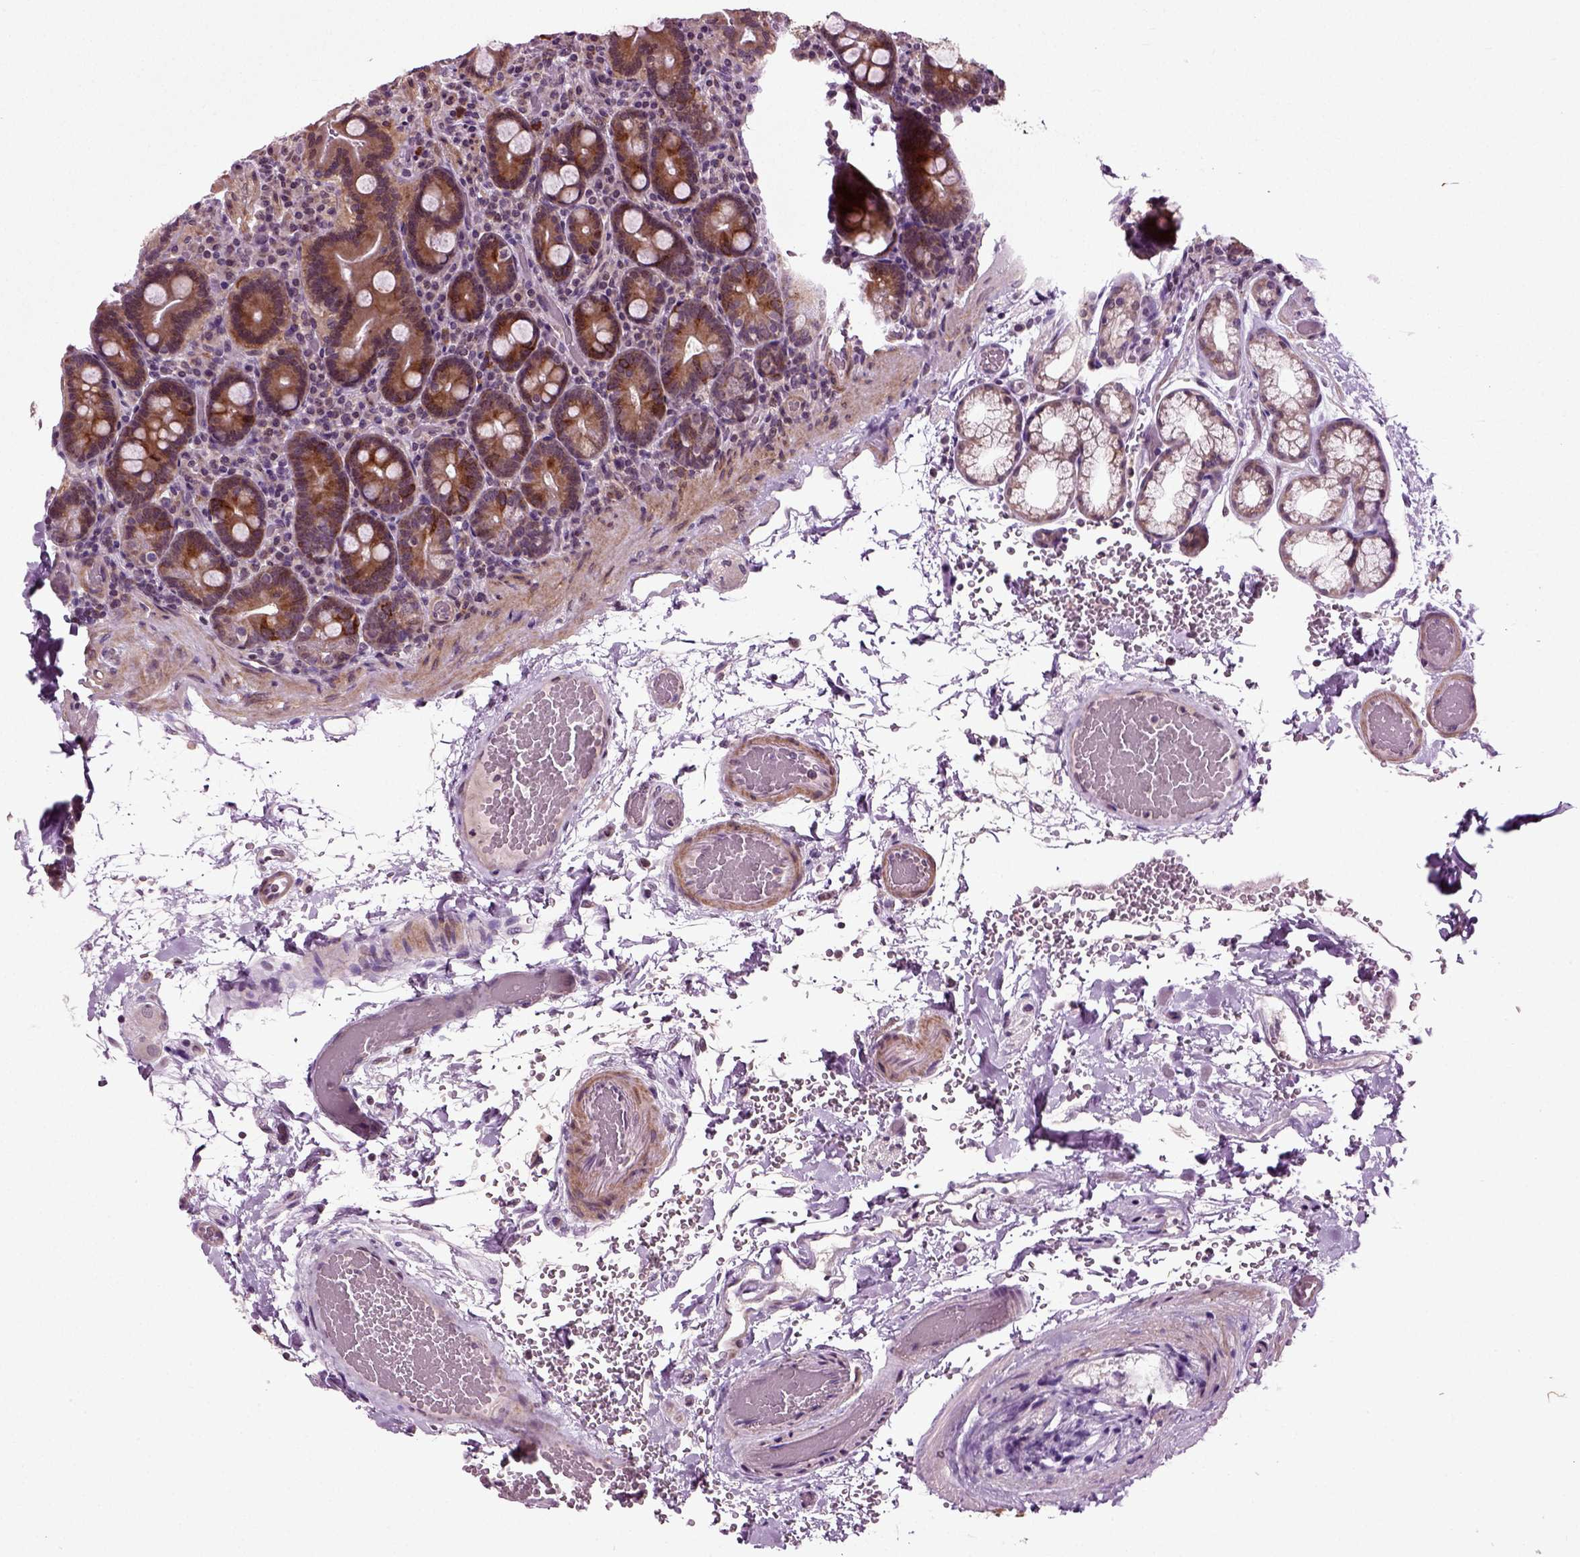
{"staining": {"intensity": "moderate", "quantity": ">75%", "location": "cytoplasmic/membranous"}, "tissue": "duodenum", "cell_type": "Glandular cells", "image_type": "normal", "snomed": [{"axis": "morphology", "description": "Normal tissue, NOS"}, {"axis": "topography", "description": "Duodenum"}], "caption": "Immunohistochemistry micrograph of unremarkable duodenum: human duodenum stained using immunohistochemistry (IHC) displays medium levels of moderate protein expression localized specifically in the cytoplasmic/membranous of glandular cells, appearing as a cytoplasmic/membranous brown color.", "gene": "KNSTRN", "patient": {"sex": "female", "age": 62}}